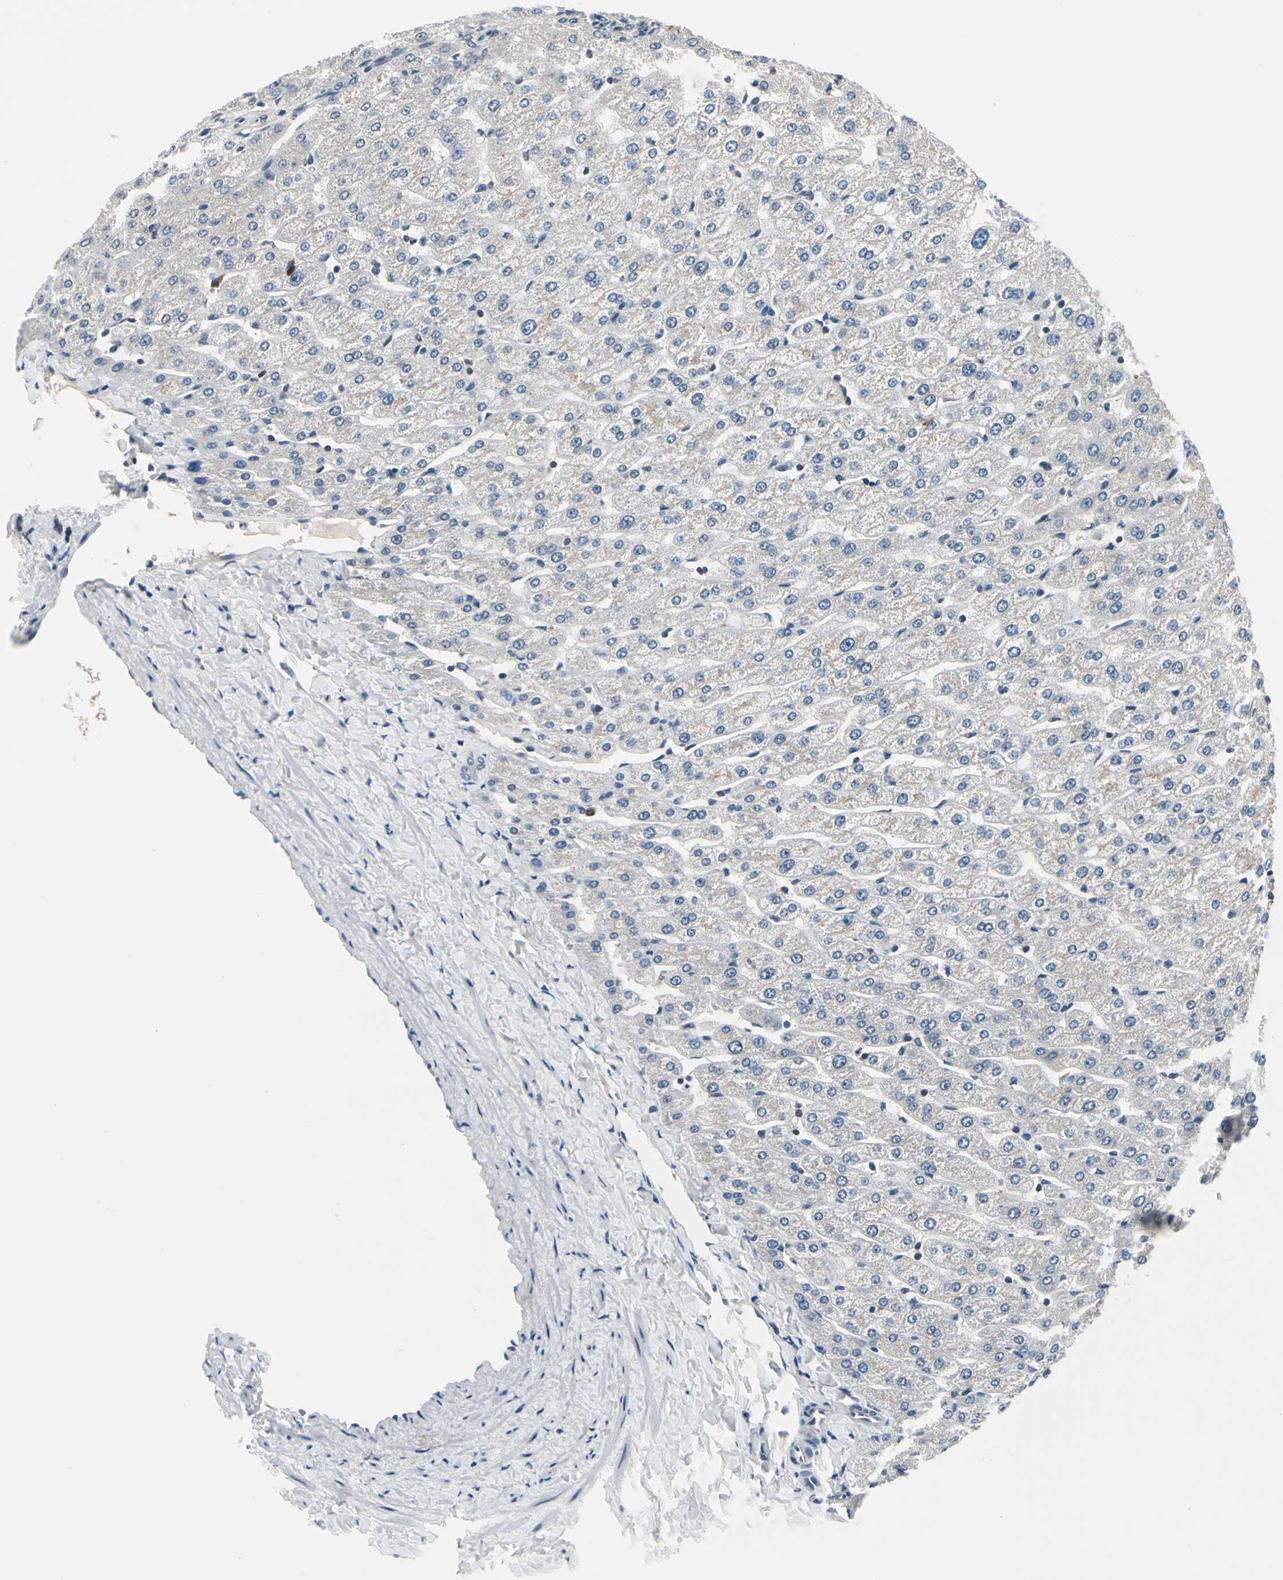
{"staining": {"intensity": "negative", "quantity": "none", "location": "none"}, "tissue": "liver", "cell_type": "Cholangiocytes", "image_type": "normal", "snomed": [{"axis": "morphology", "description": "Normal tissue, NOS"}, {"axis": "morphology", "description": "Fibrosis, NOS"}, {"axis": "topography", "description": "Liver"}], "caption": "Normal liver was stained to show a protein in brown. There is no significant staining in cholangiocytes.", "gene": "SELENOK", "patient": {"sex": "female", "age": 29}}